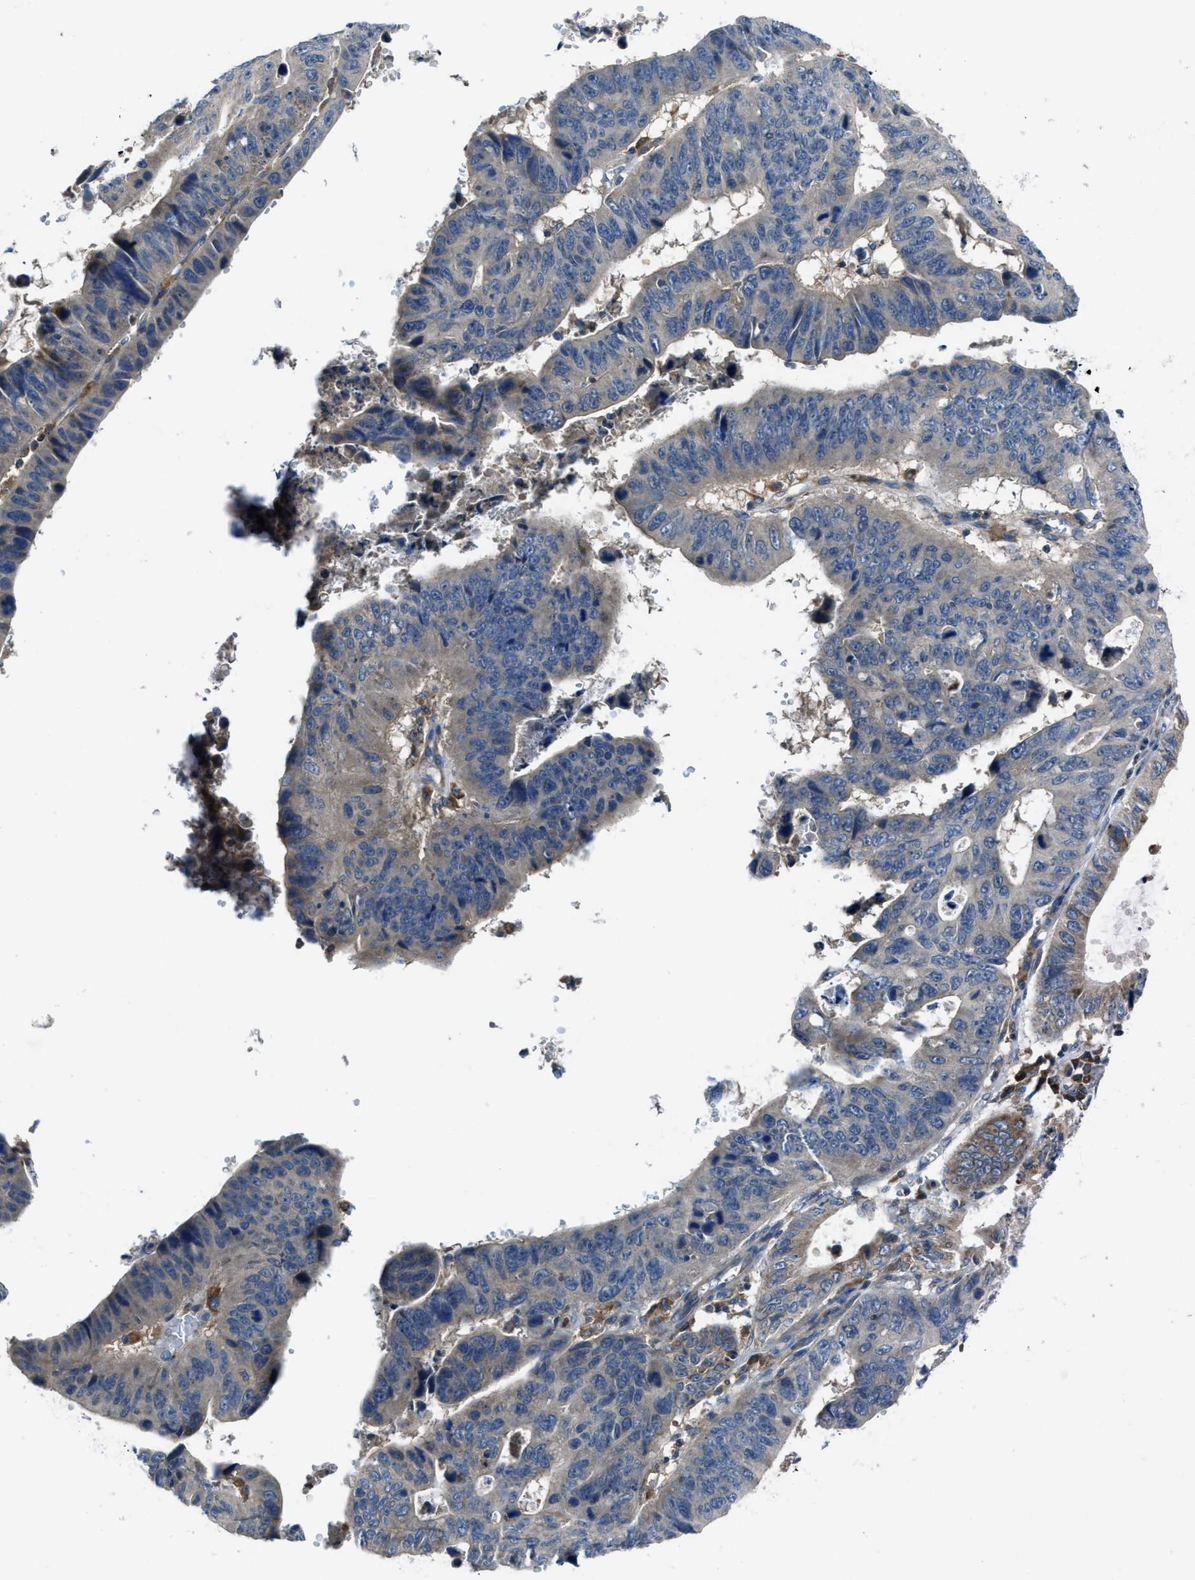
{"staining": {"intensity": "weak", "quantity": "<25%", "location": "cytoplasmic/membranous"}, "tissue": "stomach cancer", "cell_type": "Tumor cells", "image_type": "cancer", "snomed": [{"axis": "morphology", "description": "Adenocarcinoma, NOS"}, {"axis": "topography", "description": "Stomach"}], "caption": "Tumor cells are negative for brown protein staining in stomach adenocarcinoma. Brightfield microscopy of IHC stained with DAB (brown) and hematoxylin (blue), captured at high magnification.", "gene": "MAP3K20", "patient": {"sex": "male", "age": 59}}